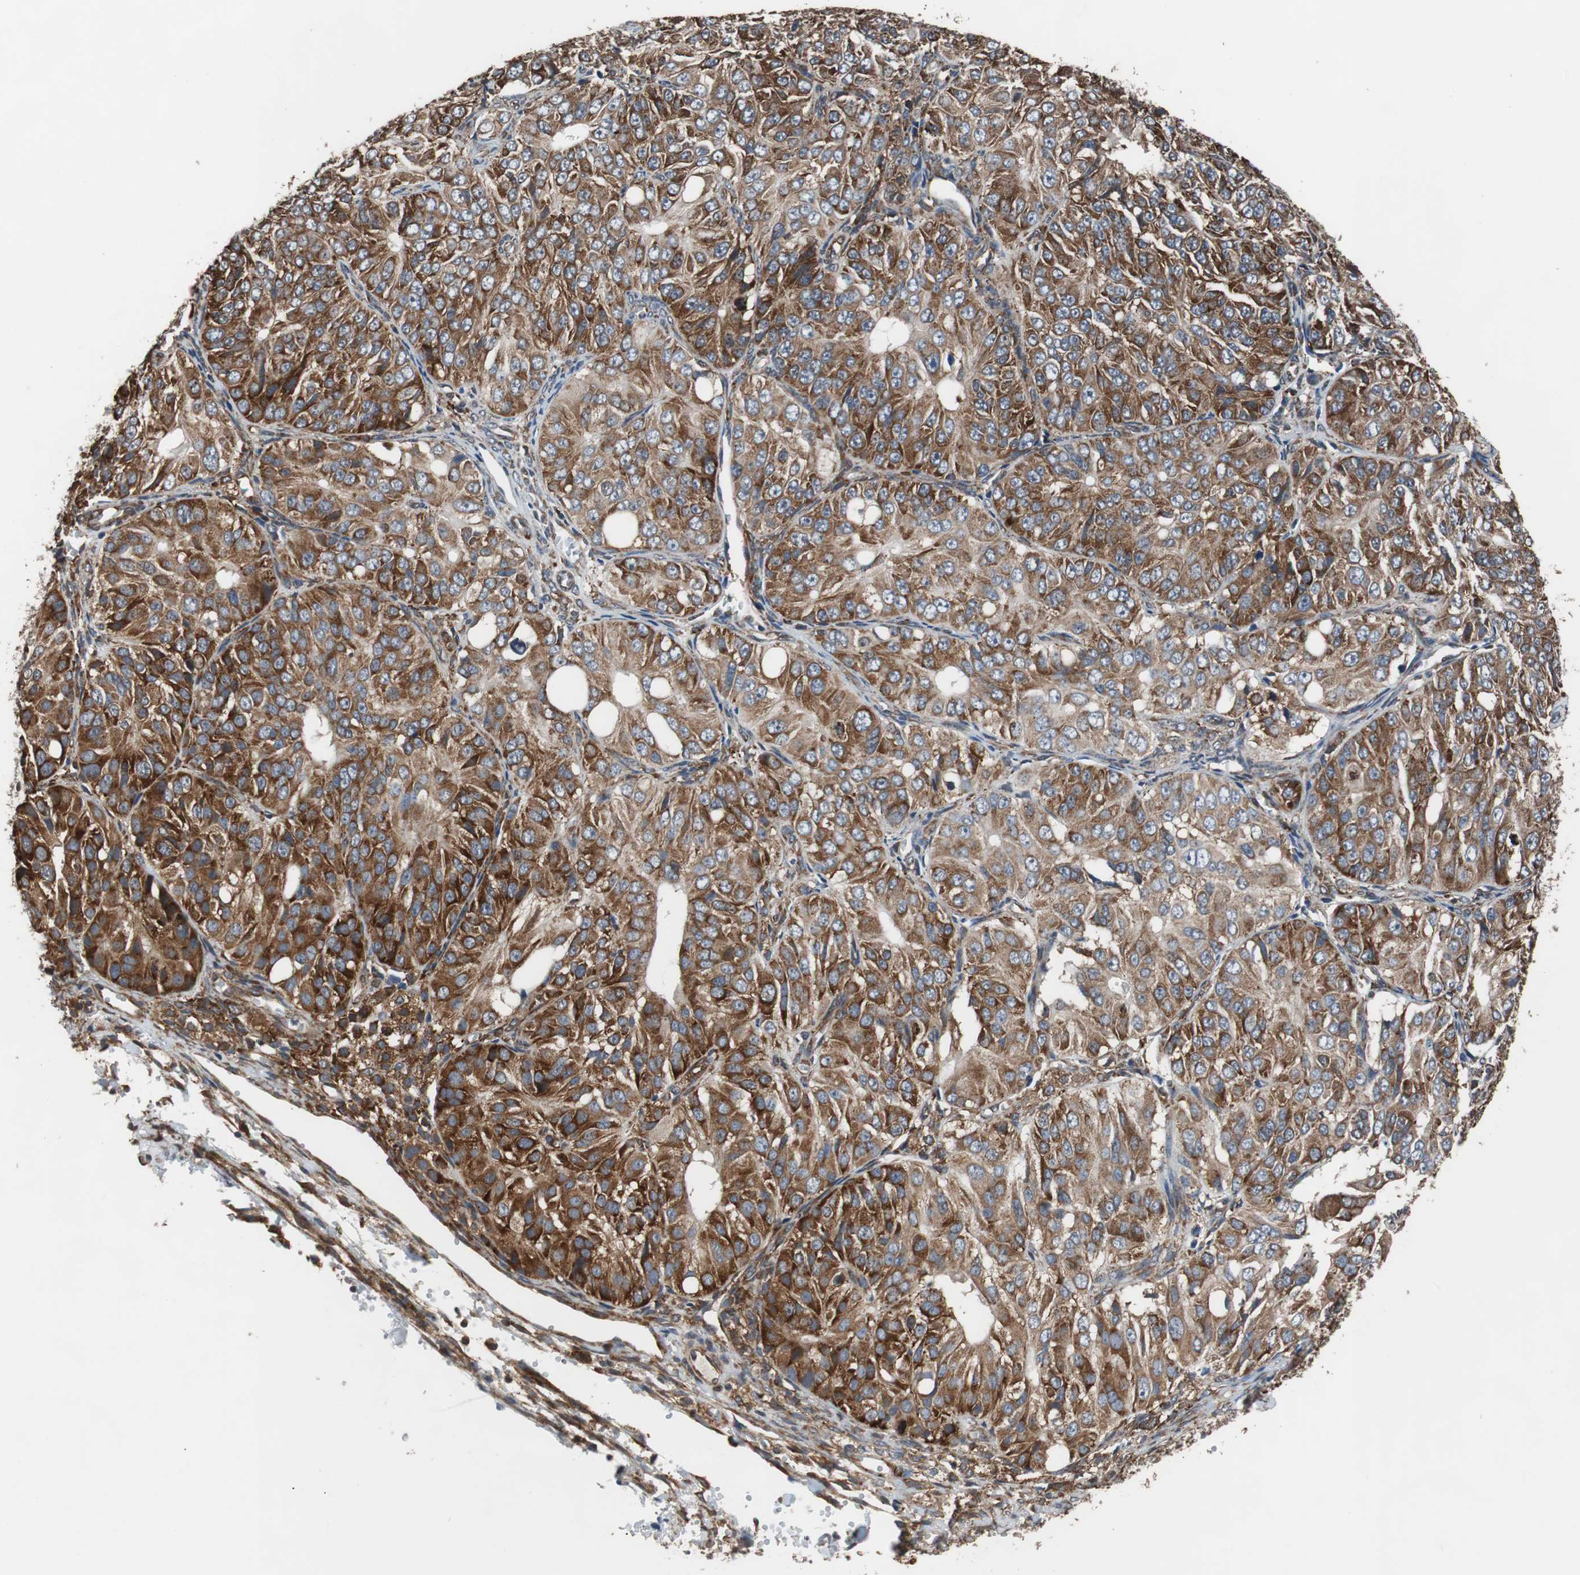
{"staining": {"intensity": "strong", "quantity": ">75%", "location": "cytoplasmic/membranous"}, "tissue": "ovarian cancer", "cell_type": "Tumor cells", "image_type": "cancer", "snomed": [{"axis": "morphology", "description": "Carcinoma, endometroid"}, {"axis": "topography", "description": "Ovary"}], "caption": "Immunohistochemical staining of human ovarian endometroid carcinoma reveals high levels of strong cytoplasmic/membranous protein positivity in about >75% of tumor cells. (Stains: DAB in brown, nuclei in blue, Microscopy: brightfield microscopy at high magnification).", "gene": "USP10", "patient": {"sex": "female", "age": 51}}